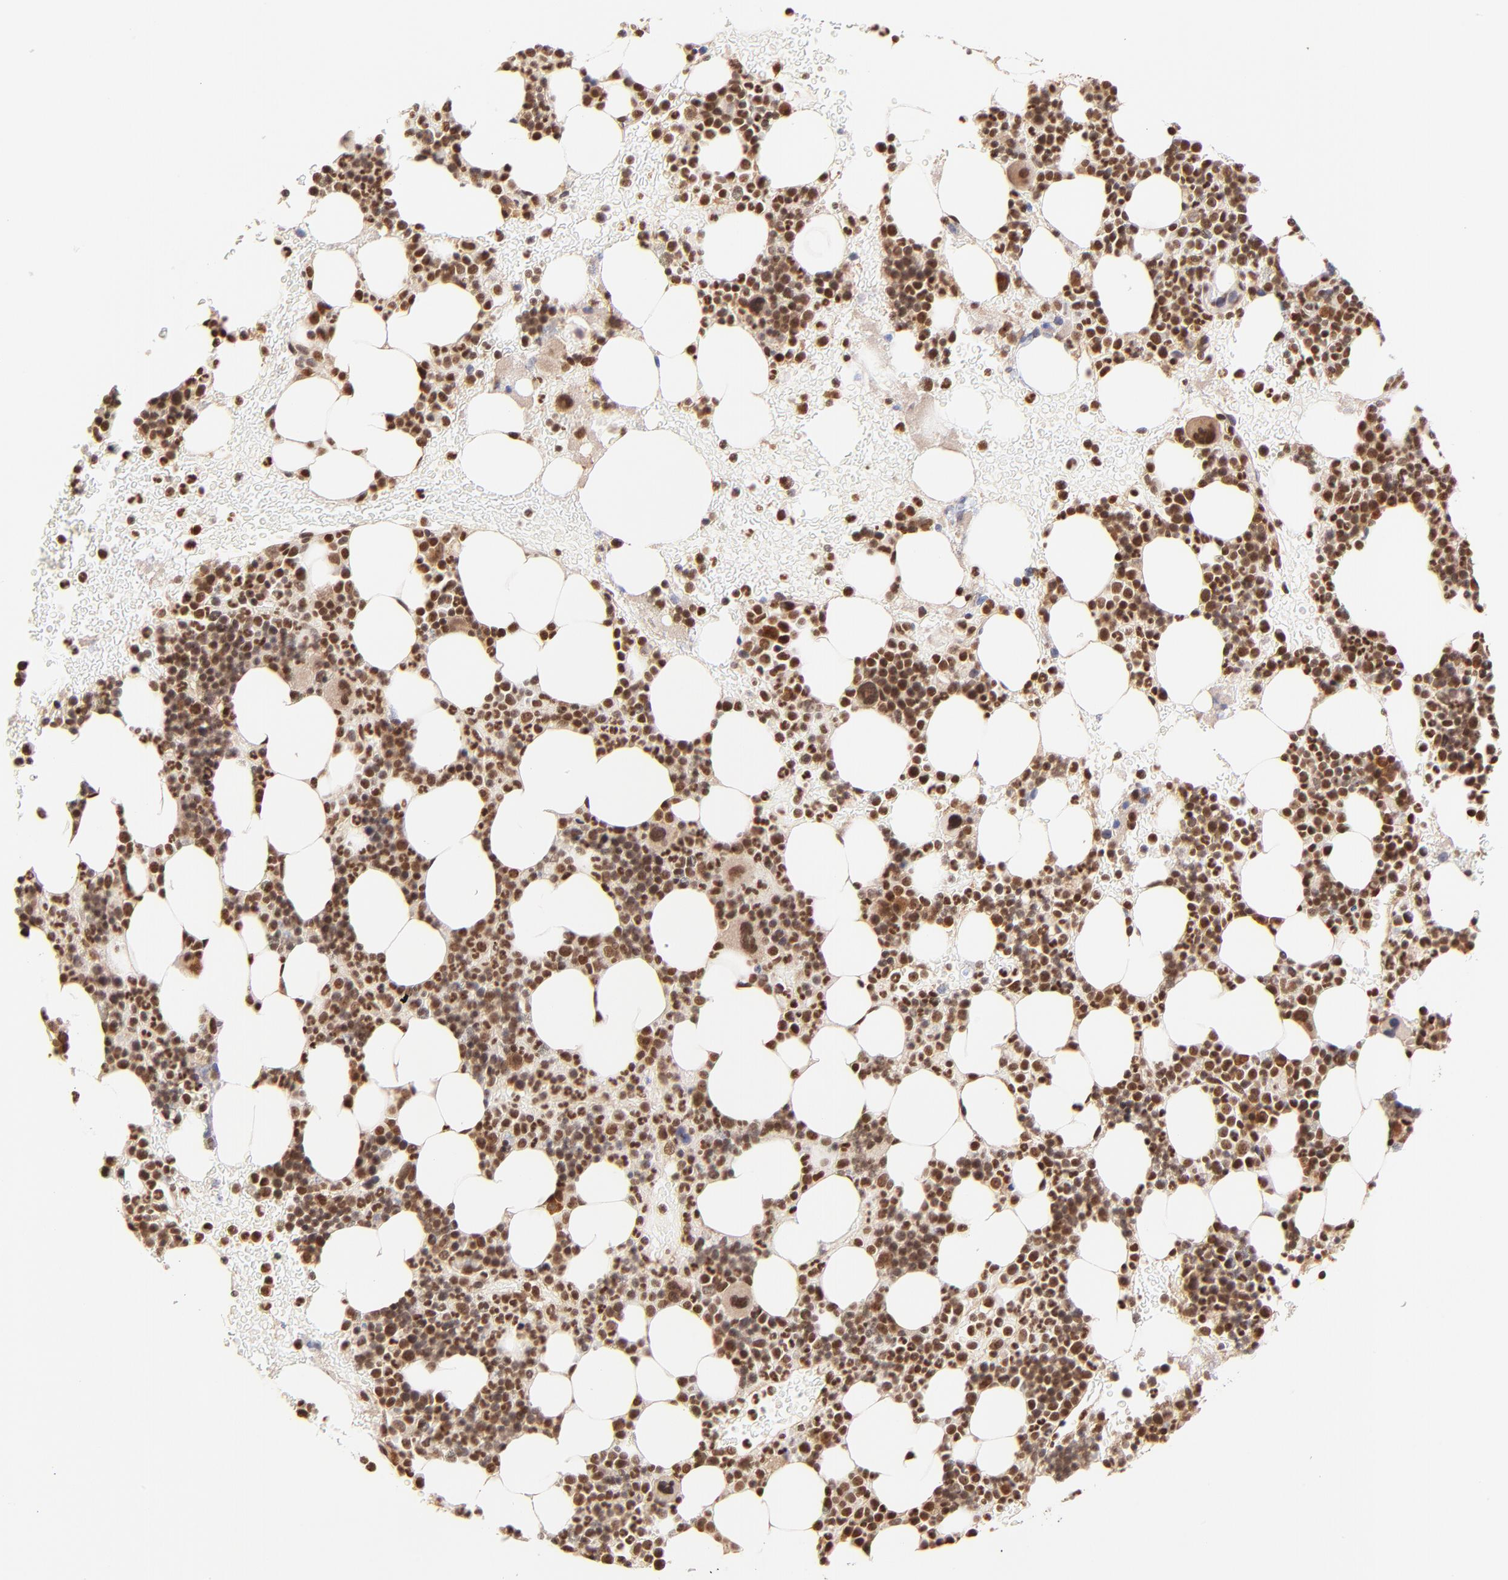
{"staining": {"intensity": "strong", "quantity": ">75%", "location": "nuclear"}, "tissue": "bone marrow", "cell_type": "Hematopoietic cells", "image_type": "normal", "snomed": [{"axis": "morphology", "description": "Normal tissue, NOS"}, {"axis": "topography", "description": "Bone marrow"}], "caption": "Bone marrow stained with DAB IHC reveals high levels of strong nuclear expression in approximately >75% of hematopoietic cells. (DAB (3,3'-diaminobenzidine) = brown stain, brightfield microscopy at high magnification).", "gene": "WDR25", "patient": {"sex": "male", "age": 17}}